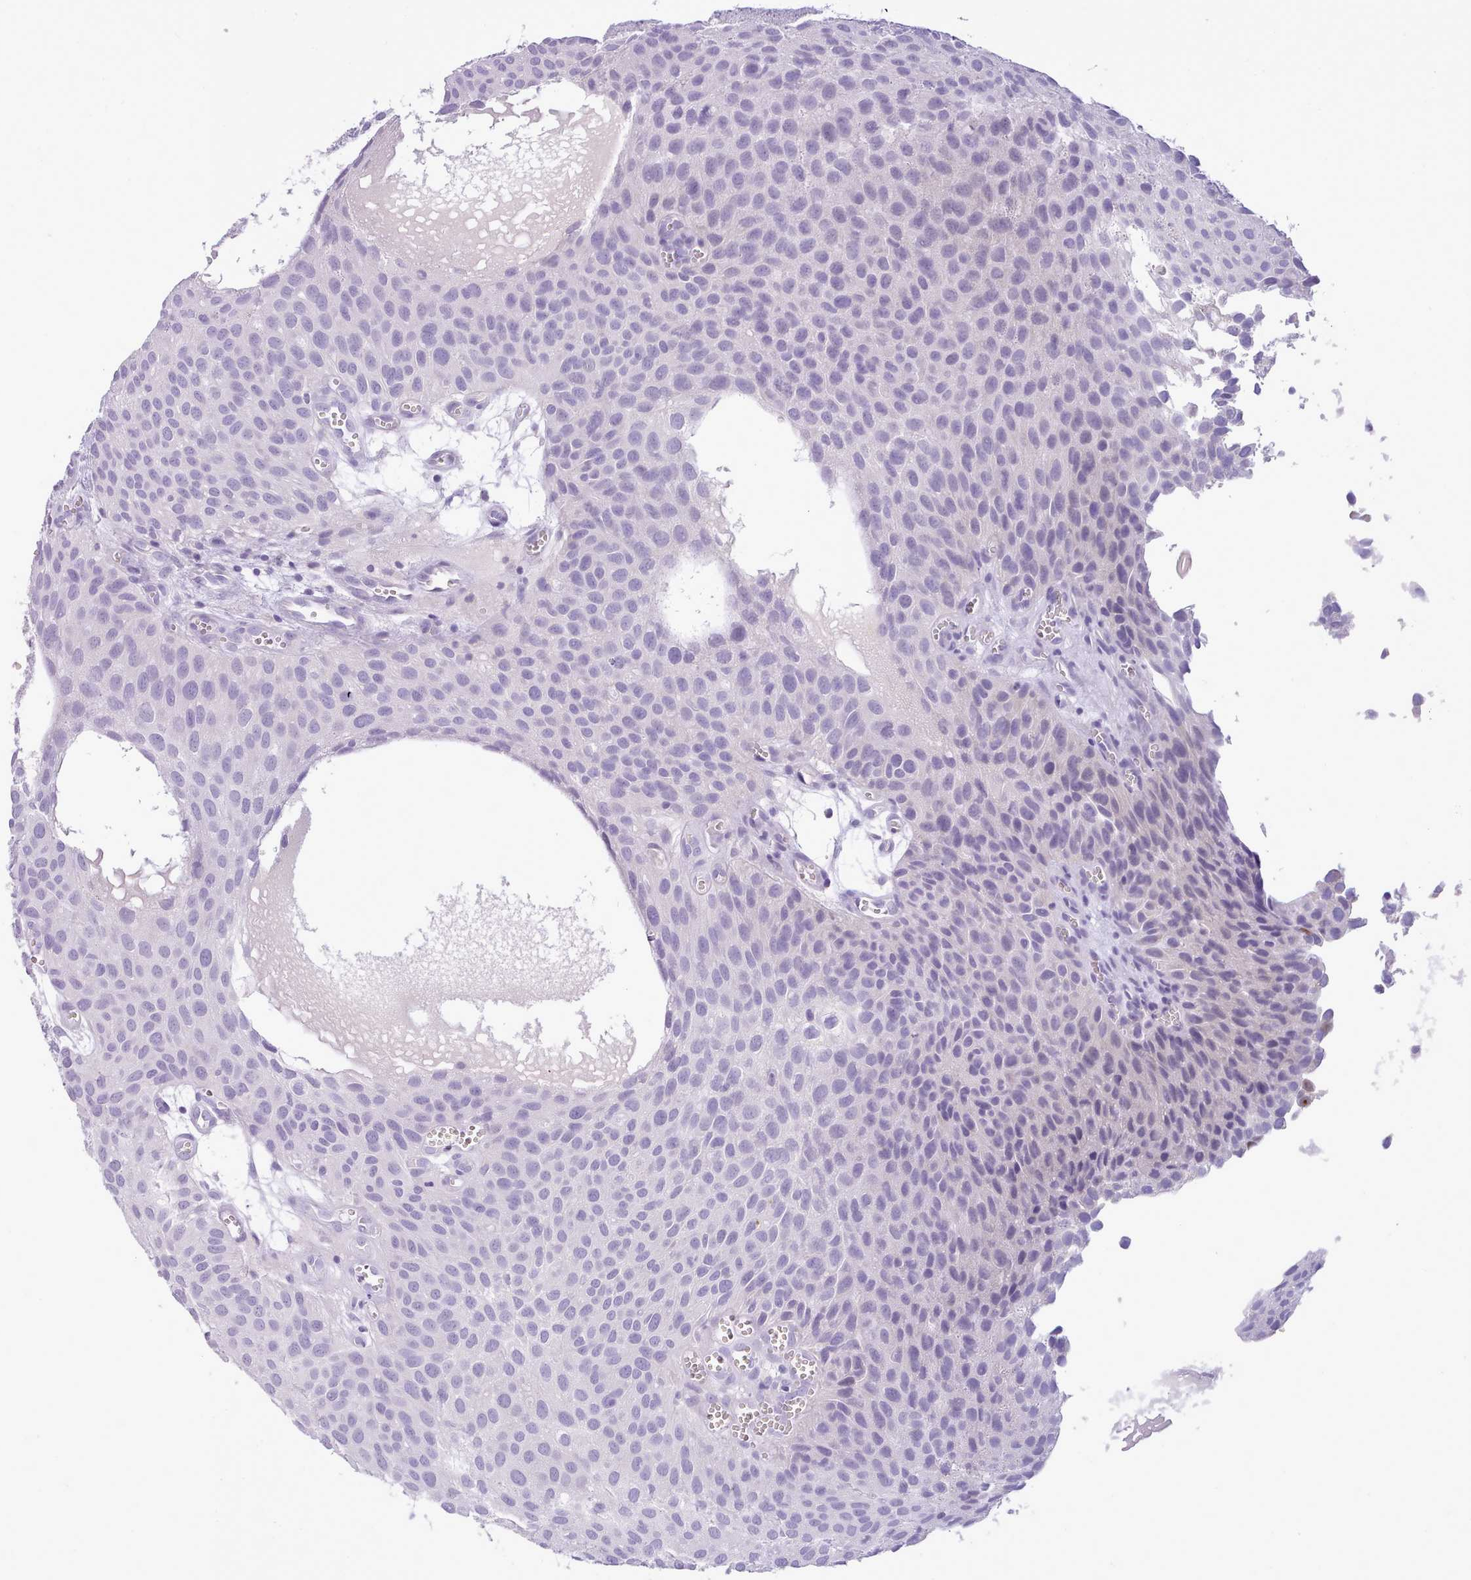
{"staining": {"intensity": "negative", "quantity": "none", "location": "none"}, "tissue": "urothelial cancer", "cell_type": "Tumor cells", "image_type": "cancer", "snomed": [{"axis": "morphology", "description": "Urothelial carcinoma, Low grade"}, {"axis": "topography", "description": "Urinary bladder"}], "caption": "Immunohistochemistry (IHC) image of neoplastic tissue: human low-grade urothelial carcinoma stained with DAB shows no significant protein positivity in tumor cells.", "gene": "CYP2A13", "patient": {"sex": "male", "age": 88}}